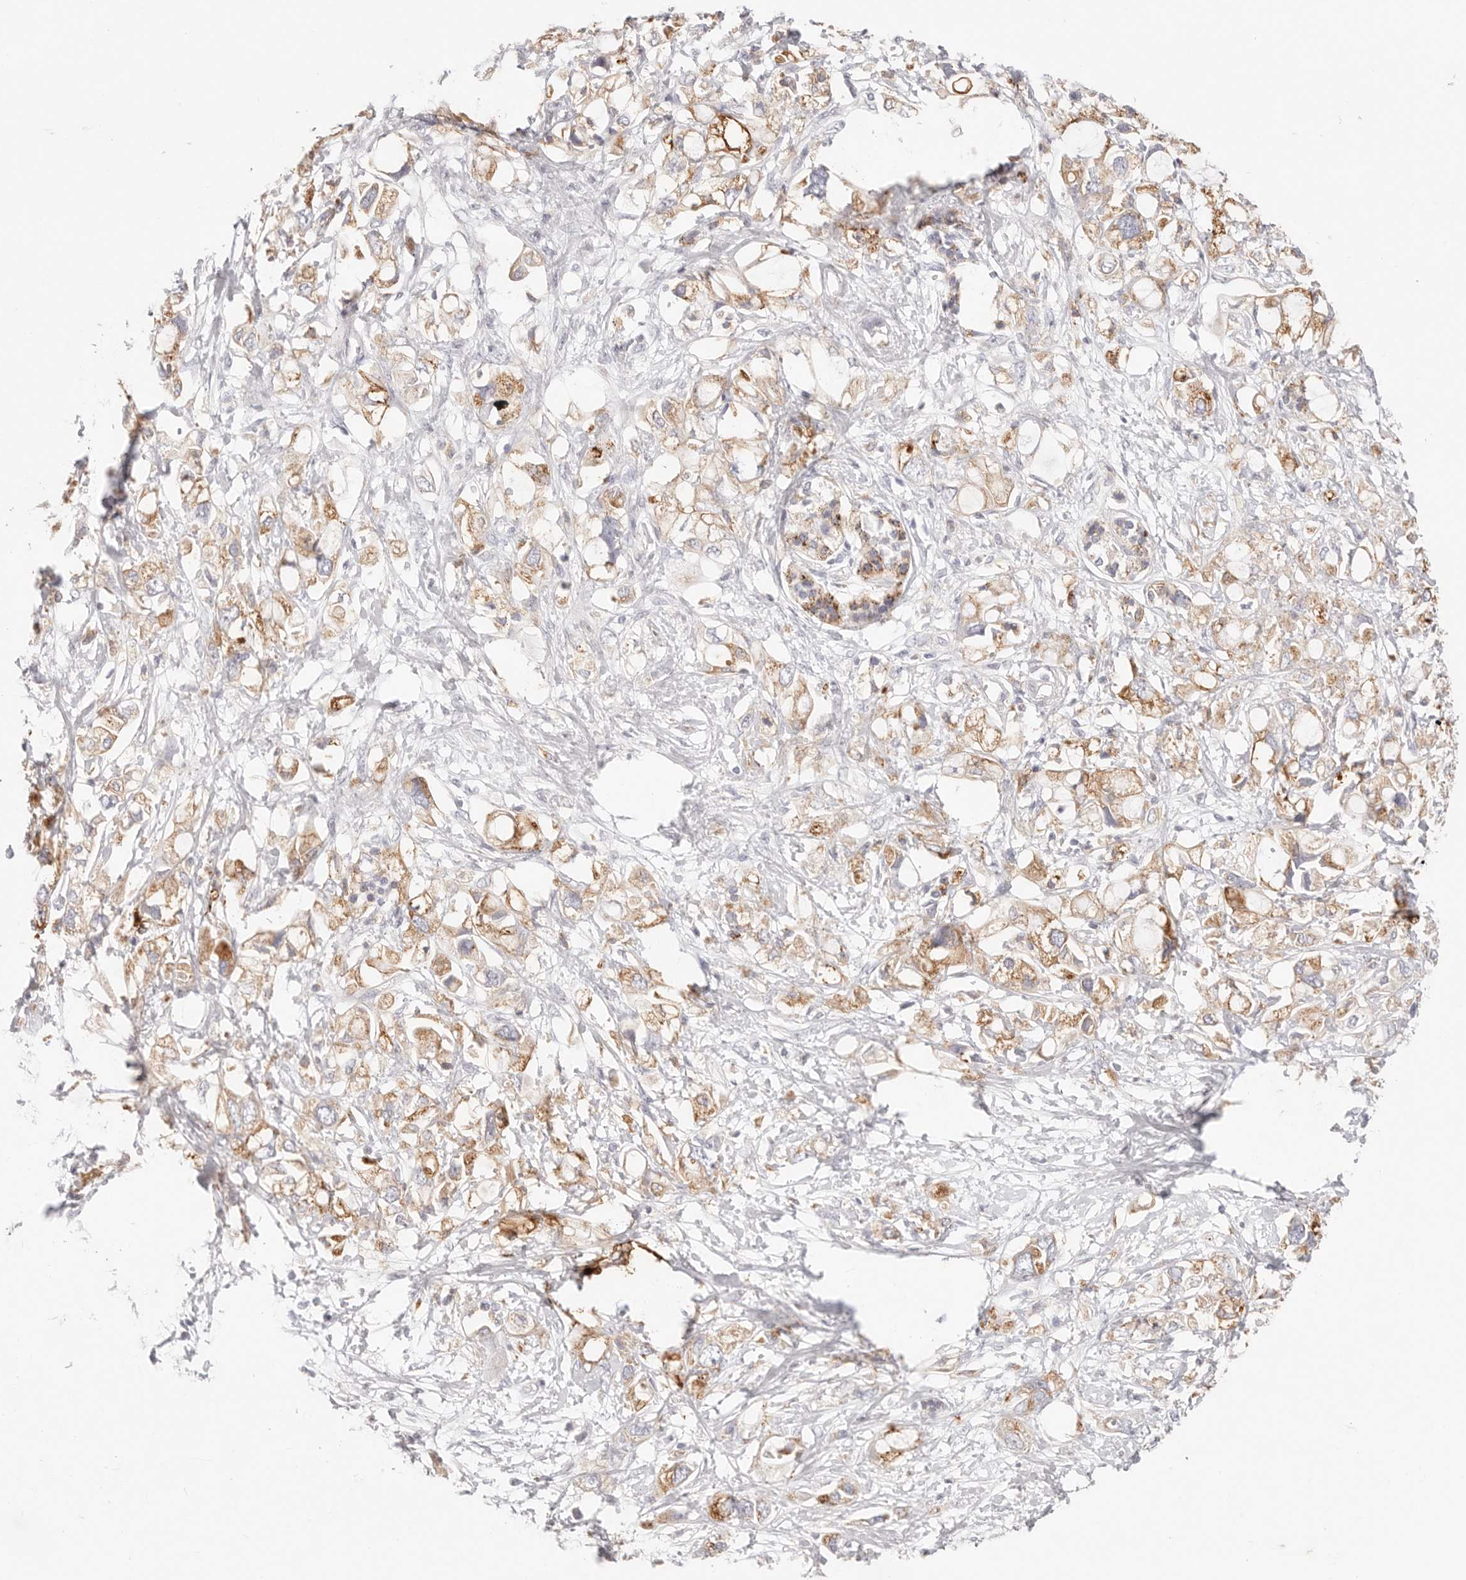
{"staining": {"intensity": "moderate", "quantity": "25%-75%", "location": "cytoplasmic/membranous"}, "tissue": "pancreatic cancer", "cell_type": "Tumor cells", "image_type": "cancer", "snomed": [{"axis": "morphology", "description": "Adenocarcinoma, NOS"}, {"axis": "topography", "description": "Pancreas"}], "caption": "DAB (3,3'-diaminobenzidine) immunohistochemical staining of human pancreatic cancer shows moderate cytoplasmic/membranous protein positivity in approximately 25%-75% of tumor cells. The protein of interest is stained brown, and the nuclei are stained in blue (DAB IHC with brightfield microscopy, high magnification).", "gene": "STKLD1", "patient": {"sex": "female", "age": 56}}